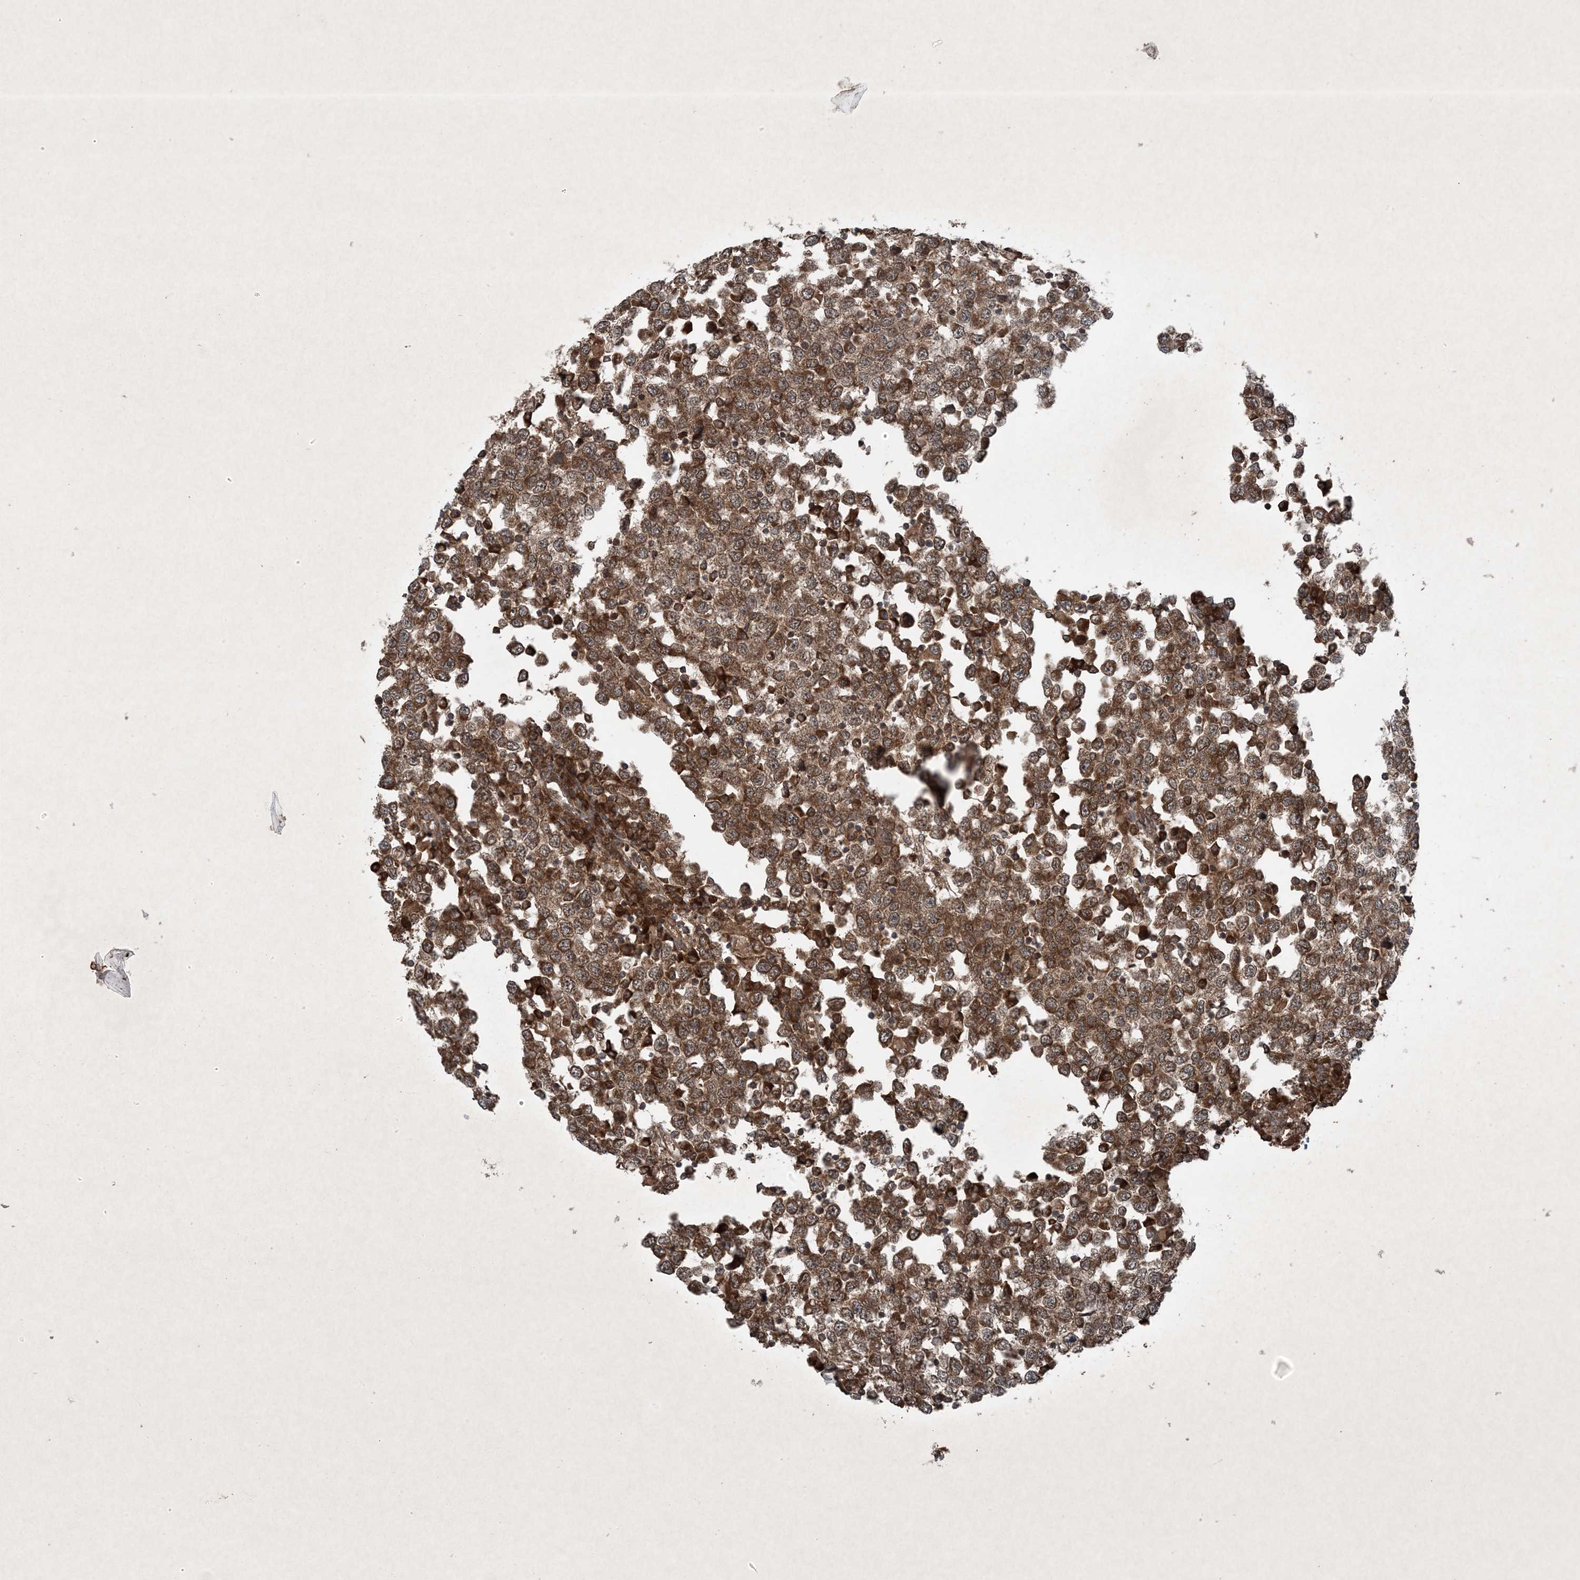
{"staining": {"intensity": "strong", "quantity": ">75%", "location": "cytoplasmic/membranous"}, "tissue": "testis cancer", "cell_type": "Tumor cells", "image_type": "cancer", "snomed": [{"axis": "morphology", "description": "Seminoma, NOS"}, {"axis": "topography", "description": "Testis"}], "caption": "DAB (3,3'-diaminobenzidine) immunohistochemical staining of testis cancer displays strong cytoplasmic/membranous protein expression in about >75% of tumor cells.", "gene": "GNG5", "patient": {"sex": "male", "age": 65}}